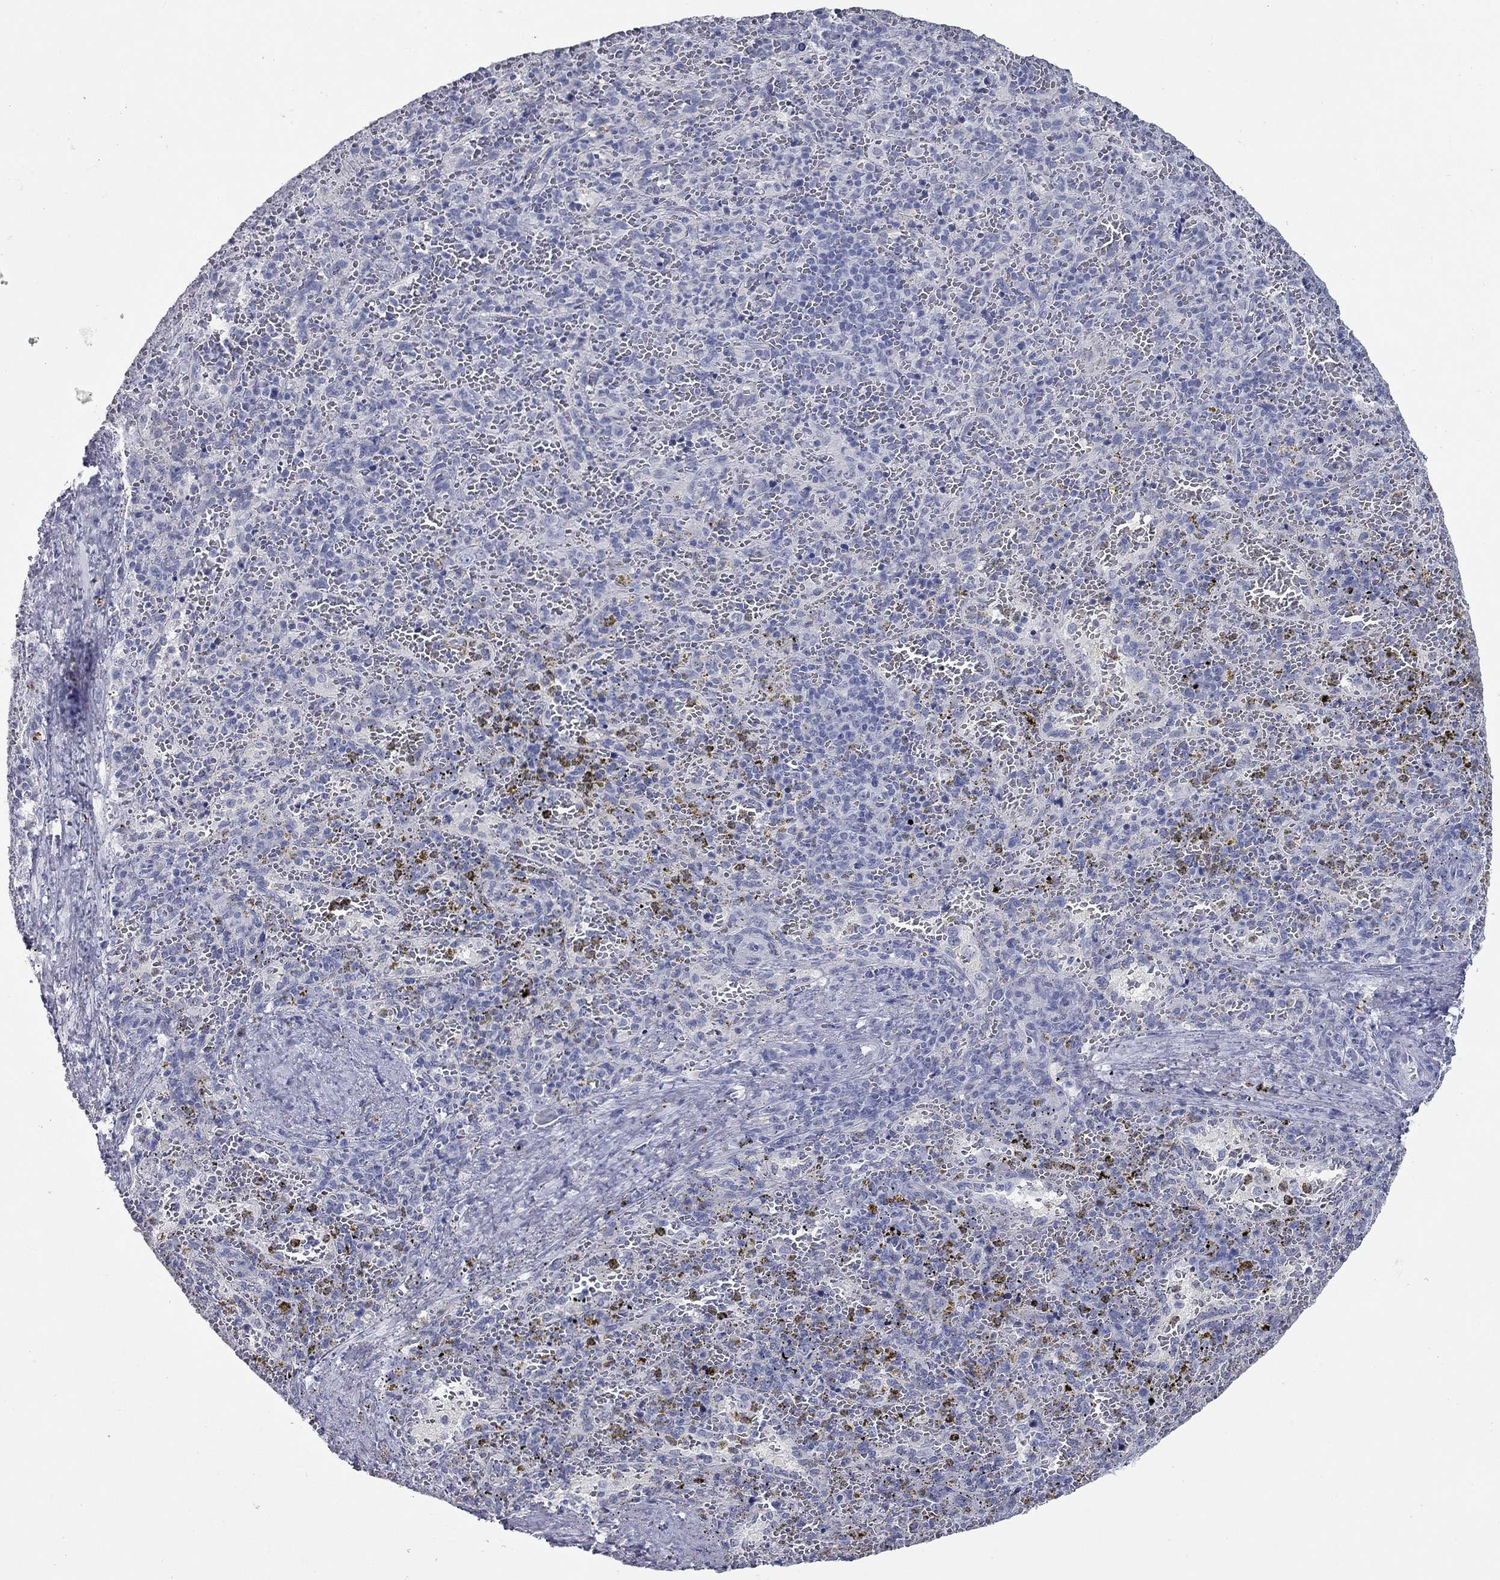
{"staining": {"intensity": "negative", "quantity": "none", "location": "none"}, "tissue": "spleen", "cell_type": "Cells in red pulp", "image_type": "normal", "snomed": [{"axis": "morphology", "description": "Normal tissue, NOS"}, {"axis": "topography", "description": "Spleen"}], "caption": "A high-resolution photomicrograph shows immunohistochemistry staining of unremarkable spleen, which shows no significant positivity in cells in red pulp.", "gene": "TAC1", "patient": {"sex": "female", "age": 50}}